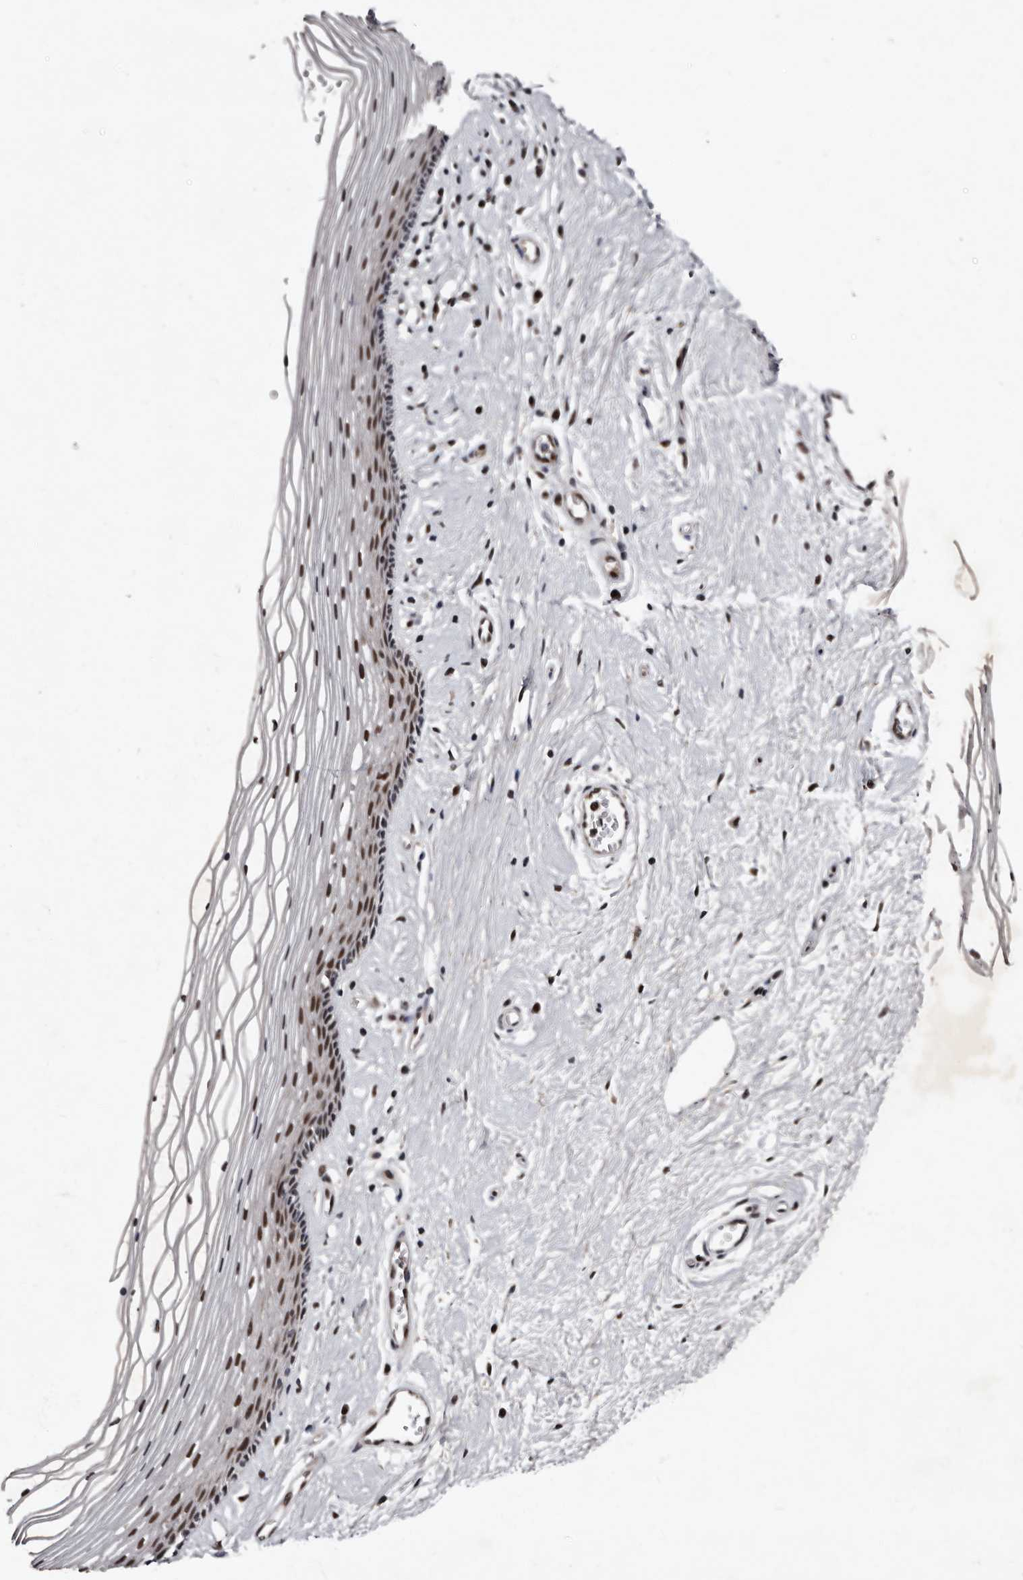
{"staining": {"intensity": "moderate", "quantity": "25%-75%", "location": "cytoplasmic/membranous,nuclear"}, "tissue": "vagina", "cell_type": "Squamous epithelial cells", "image_type": "normal", "snomed": [{"axis": "morphology", "description": "Normal tissue, NOS"}, {"axis": "topography", "description": "Vagina"}], "caption": "Squamous epithelial cells display medium levels of moderate cytoplasmic/membranous,nuclear positivity in about 25%-75% of cells in benign vagina.", "gene": "TNKS", "patient": {"sex": "female", "age": 46}}